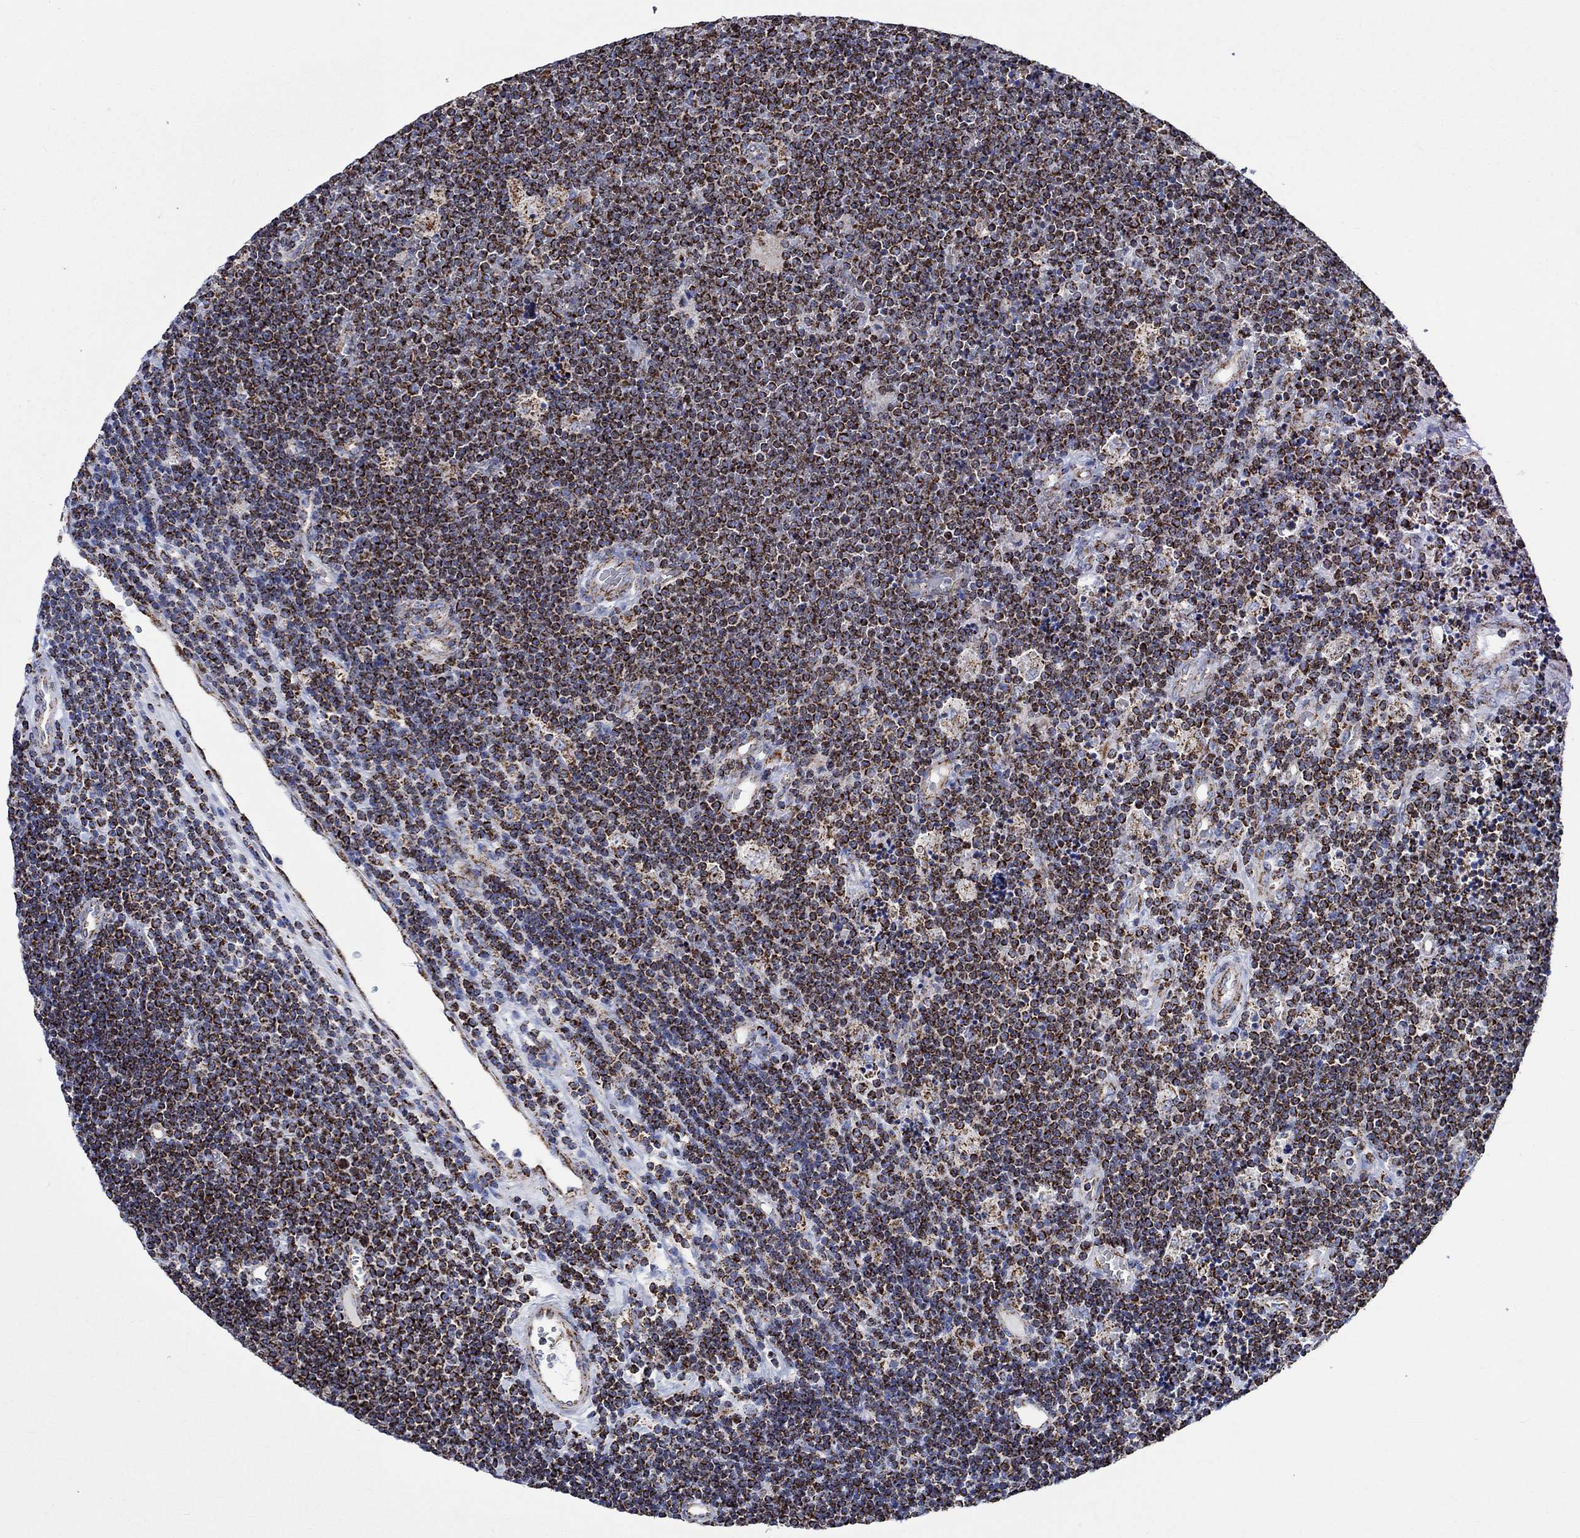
{"staining": {"intensity": "strong", "quantity": ">75%", "location": "cytoplasmic/membranous"}, "tissue": "lymphoma", "cell_type": "Tumor cells", "image_type": "cancer", "snomed": [{"axis": "morphology", "description": "Malignant lymphoma, non-Hodgkin's type, Low grade"}, {"axis": "topography", "description": "Brain"}], "caption": "Lymphoma tissue displays strong cytoplasmic/membranous expression in approximately >75% of tumor cells, visualized by immunohistochemistry. The staining was performed using DAB, with brown indicating positive protein expression. Nuclei are stained blue with hematoxylin.", "gene": "RCE1", "patient": {"sex": "female", "age": 66}}